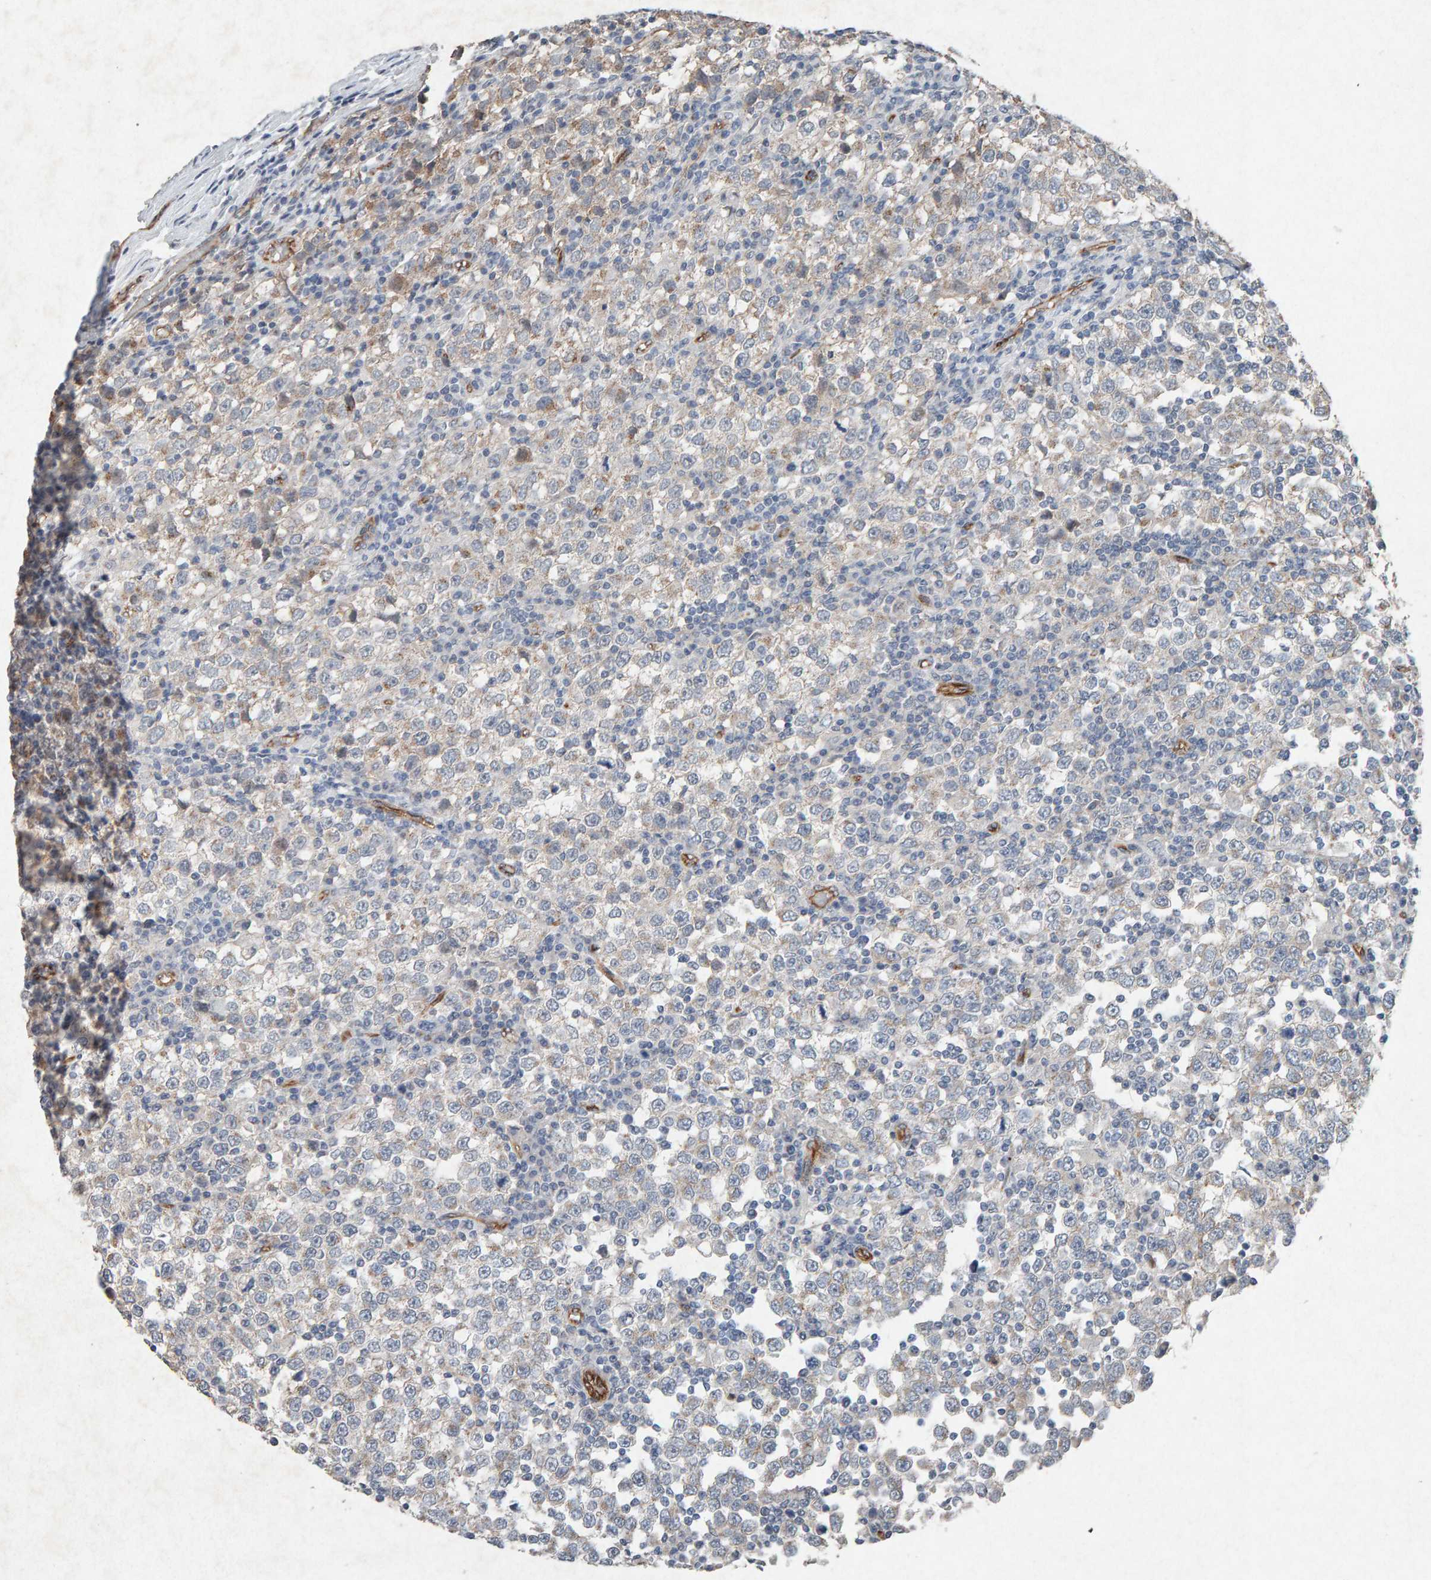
{"staining": {"intensity": "weak", "quantity": "<25%", "location": "cytoplasmic/membranous"}, "tissue": "testis cancer", "cell_type": "Tumor cells", "image_type": "cancer", "snomed": [{"axis": "morphology", "description": "Seminoma, NOS"}, {"axis": "topography", "description": "Testis"}], "caption": "High magnification brightfield microscopy of testis cancer stained with DAB (brown) and counterstained with hematoxylin (blue): tumor cells show no significant staining. (DAB IHC with hematoxylin counter stain).", "gene": "PTPRM", "patient": {"sex": "male", "age": 65}}